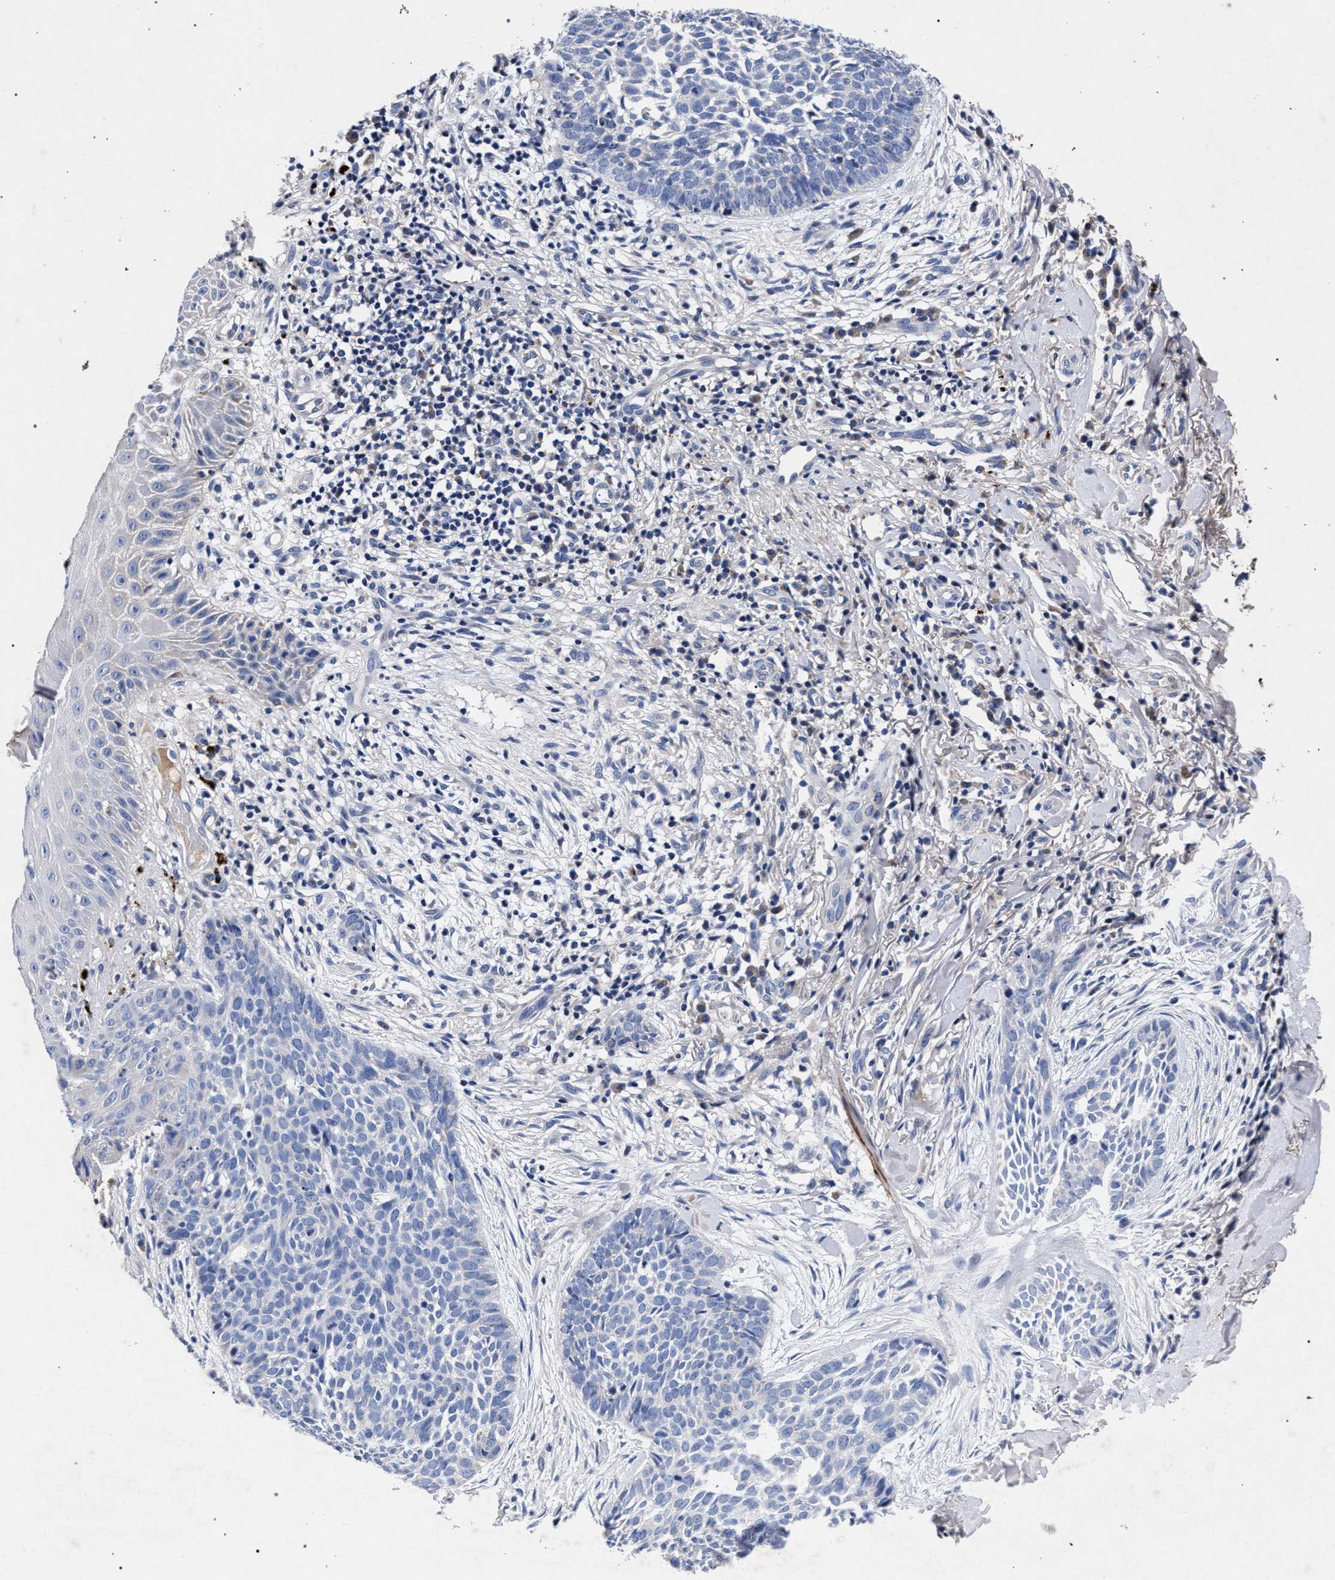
{"staining": {"intensity": "negative", "quantity": "none", "location": "none"}, "tissue": "skin cancer", "cell_type": "Tumor cells", "image_type": "cancer", "snomed": [{"axis": "morphology", "description": "Normal tissue, NOS"}, {"axis": "morphology", "description": "Basal cell carcinoma"}, {"axis": "topography", "description": "Skin"}], "caption": "Human skin basal cell carcinoma stained for a protein using immunohistochemistry (IHC) reveals no expression in tumor cells.", "gene": "HSD17B14", "patient": {"sex": "male", "age": 67}}